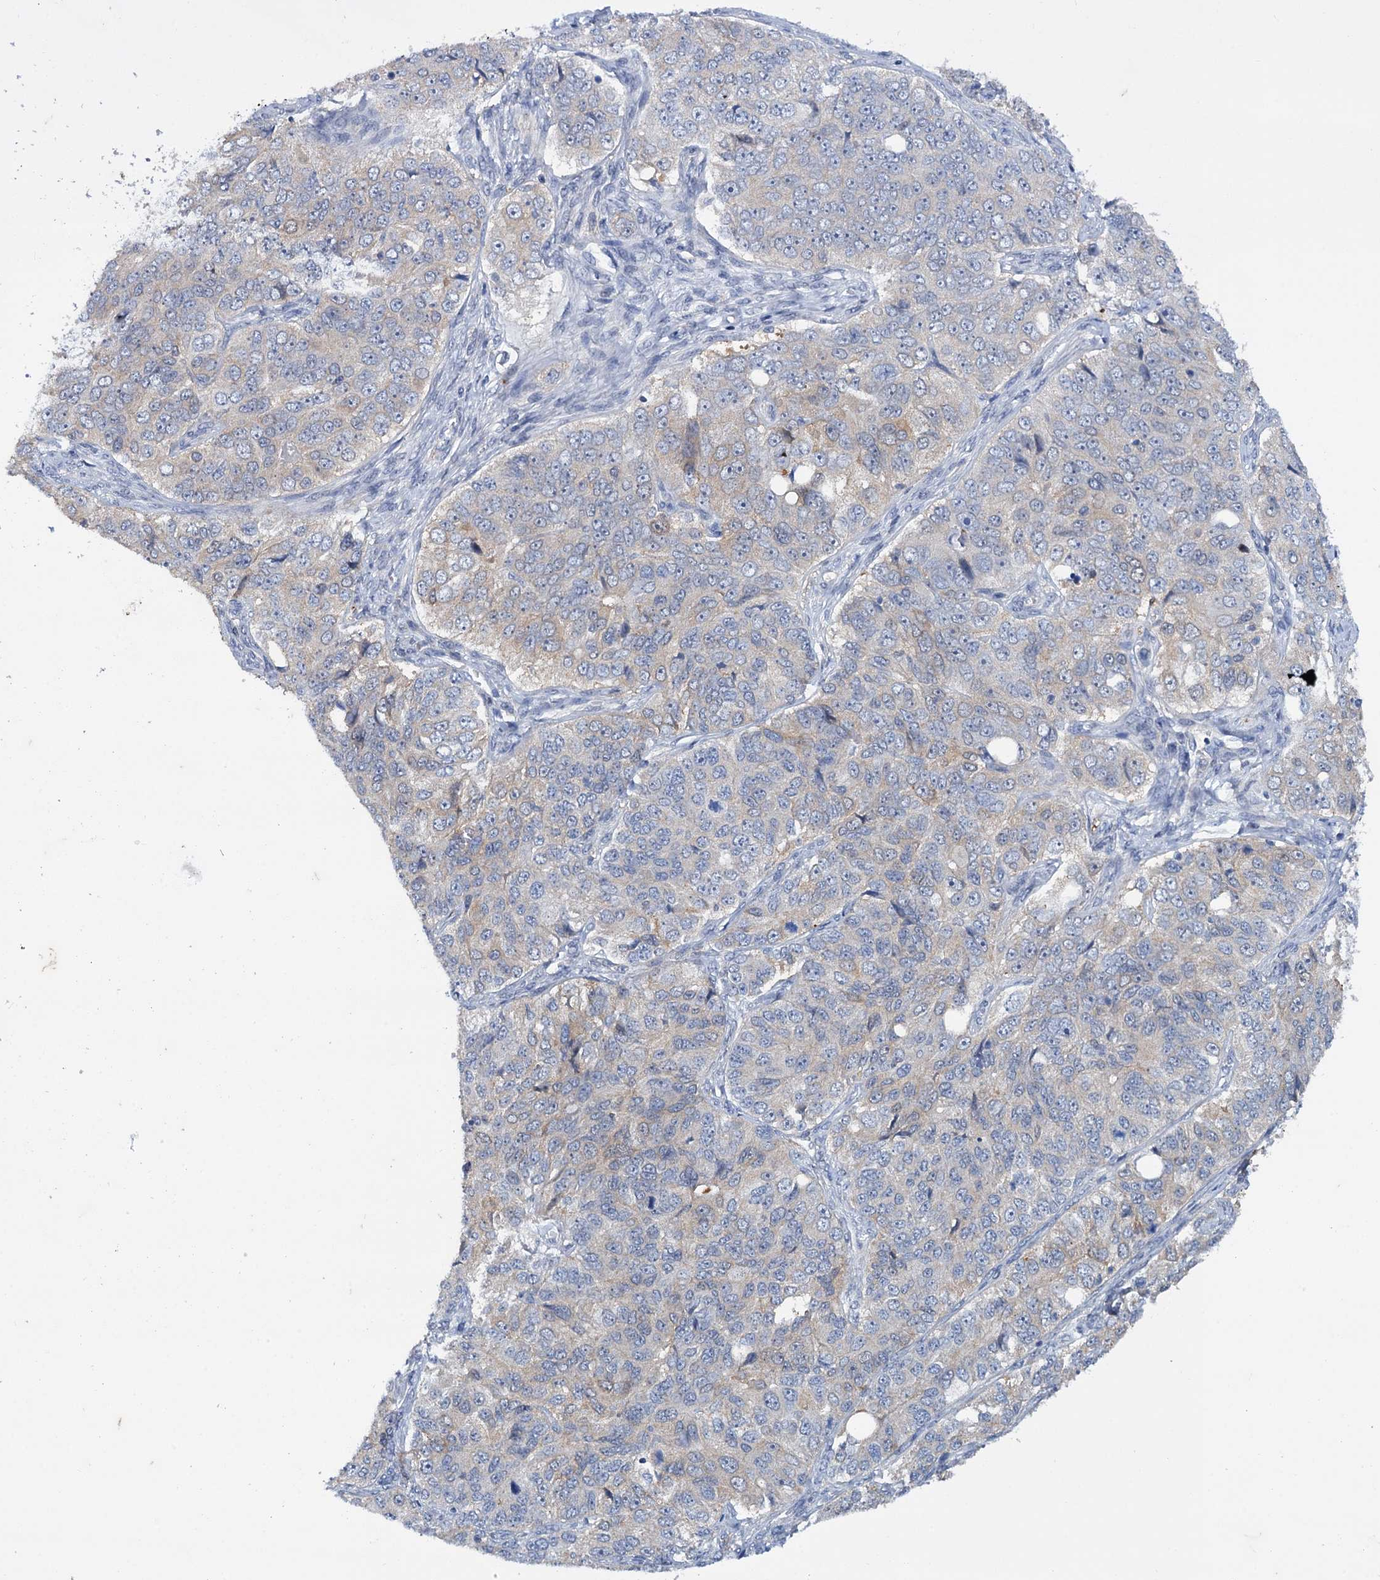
{"staining": {"intensity": "negative", "quantity": "none", "location": "none"}, "tissue": "ovarian cancer", "cell_type": "Tumor cells", "image_type": "cancer", "snomed": [{"axis": "morphology", "description": "Carcinoma, endometroid"}, {"axis": "topography", "description": "Ovary"}], "caption": "Image shows no protein positivity in tumor cells of ovarian cancer (endometroid carcinoma) tissue.", "gene": "MID1IP1", "patient": {"sex": "female", "age": 51}}